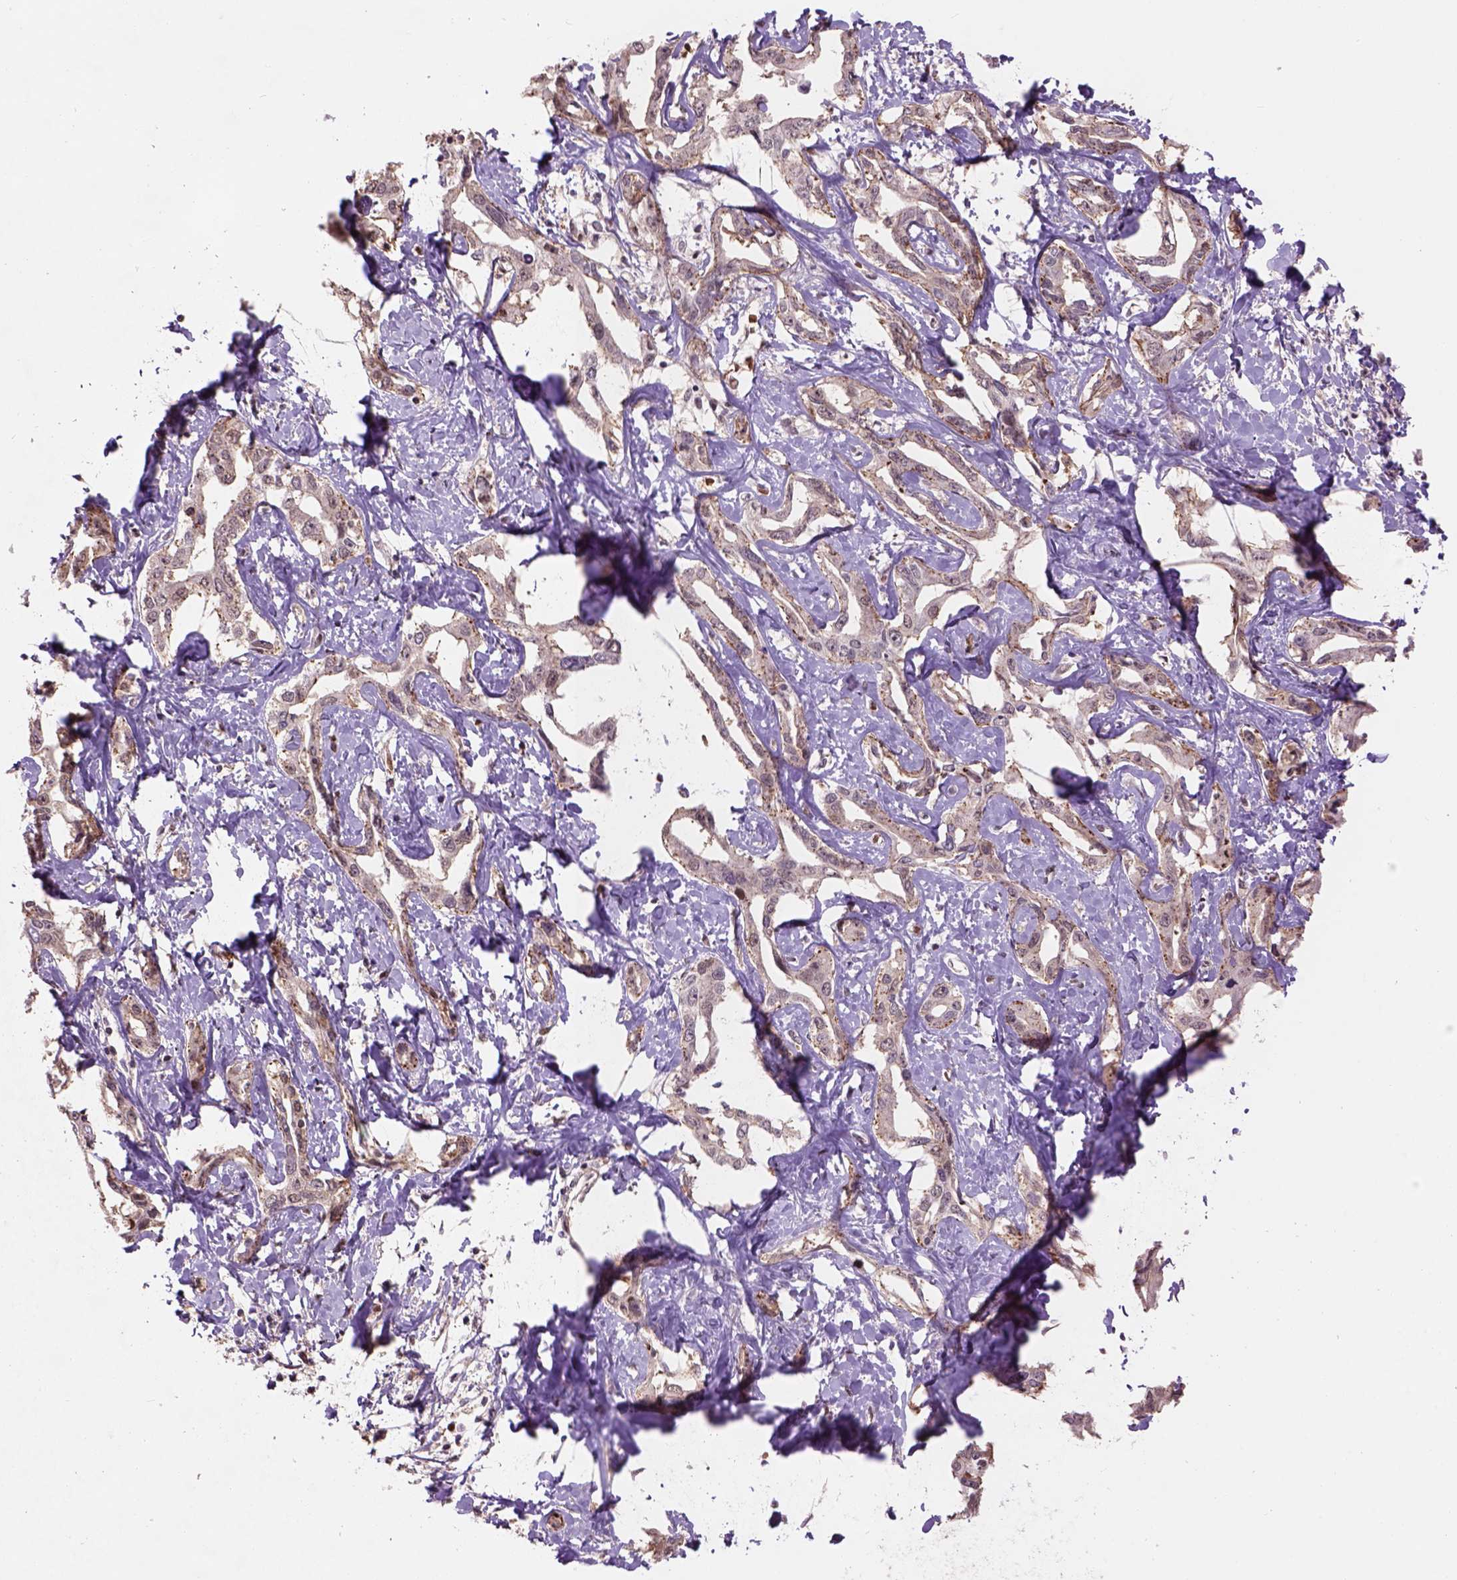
{"staining": {"intensity": "weak", "quantity": ">75%", "location": "cytoplasmic/membranous,nuclear"}, "tissue": "liver cancer", "cell_type": "Tumor cells", "image_type": "cancer", "snomed": [{"axis": "morphology", "description": "Cholangiocarcinoma"}, {"axis": "topography", "description": "Liver"}], "caption": "The immunohistochemical stain shows weak cytoplasmic/membranous and nuclear positivity in tumor cells of cholangiocarcinoma (liver) tissue. (Stains: DAB (3,3'-diaminobenzidine) in brown, nuclei in blue, Microscopy: brightfield microscopy at high magnification).", "gene": "PSMD11", "patient": {"sex": "male", "age": 59}}